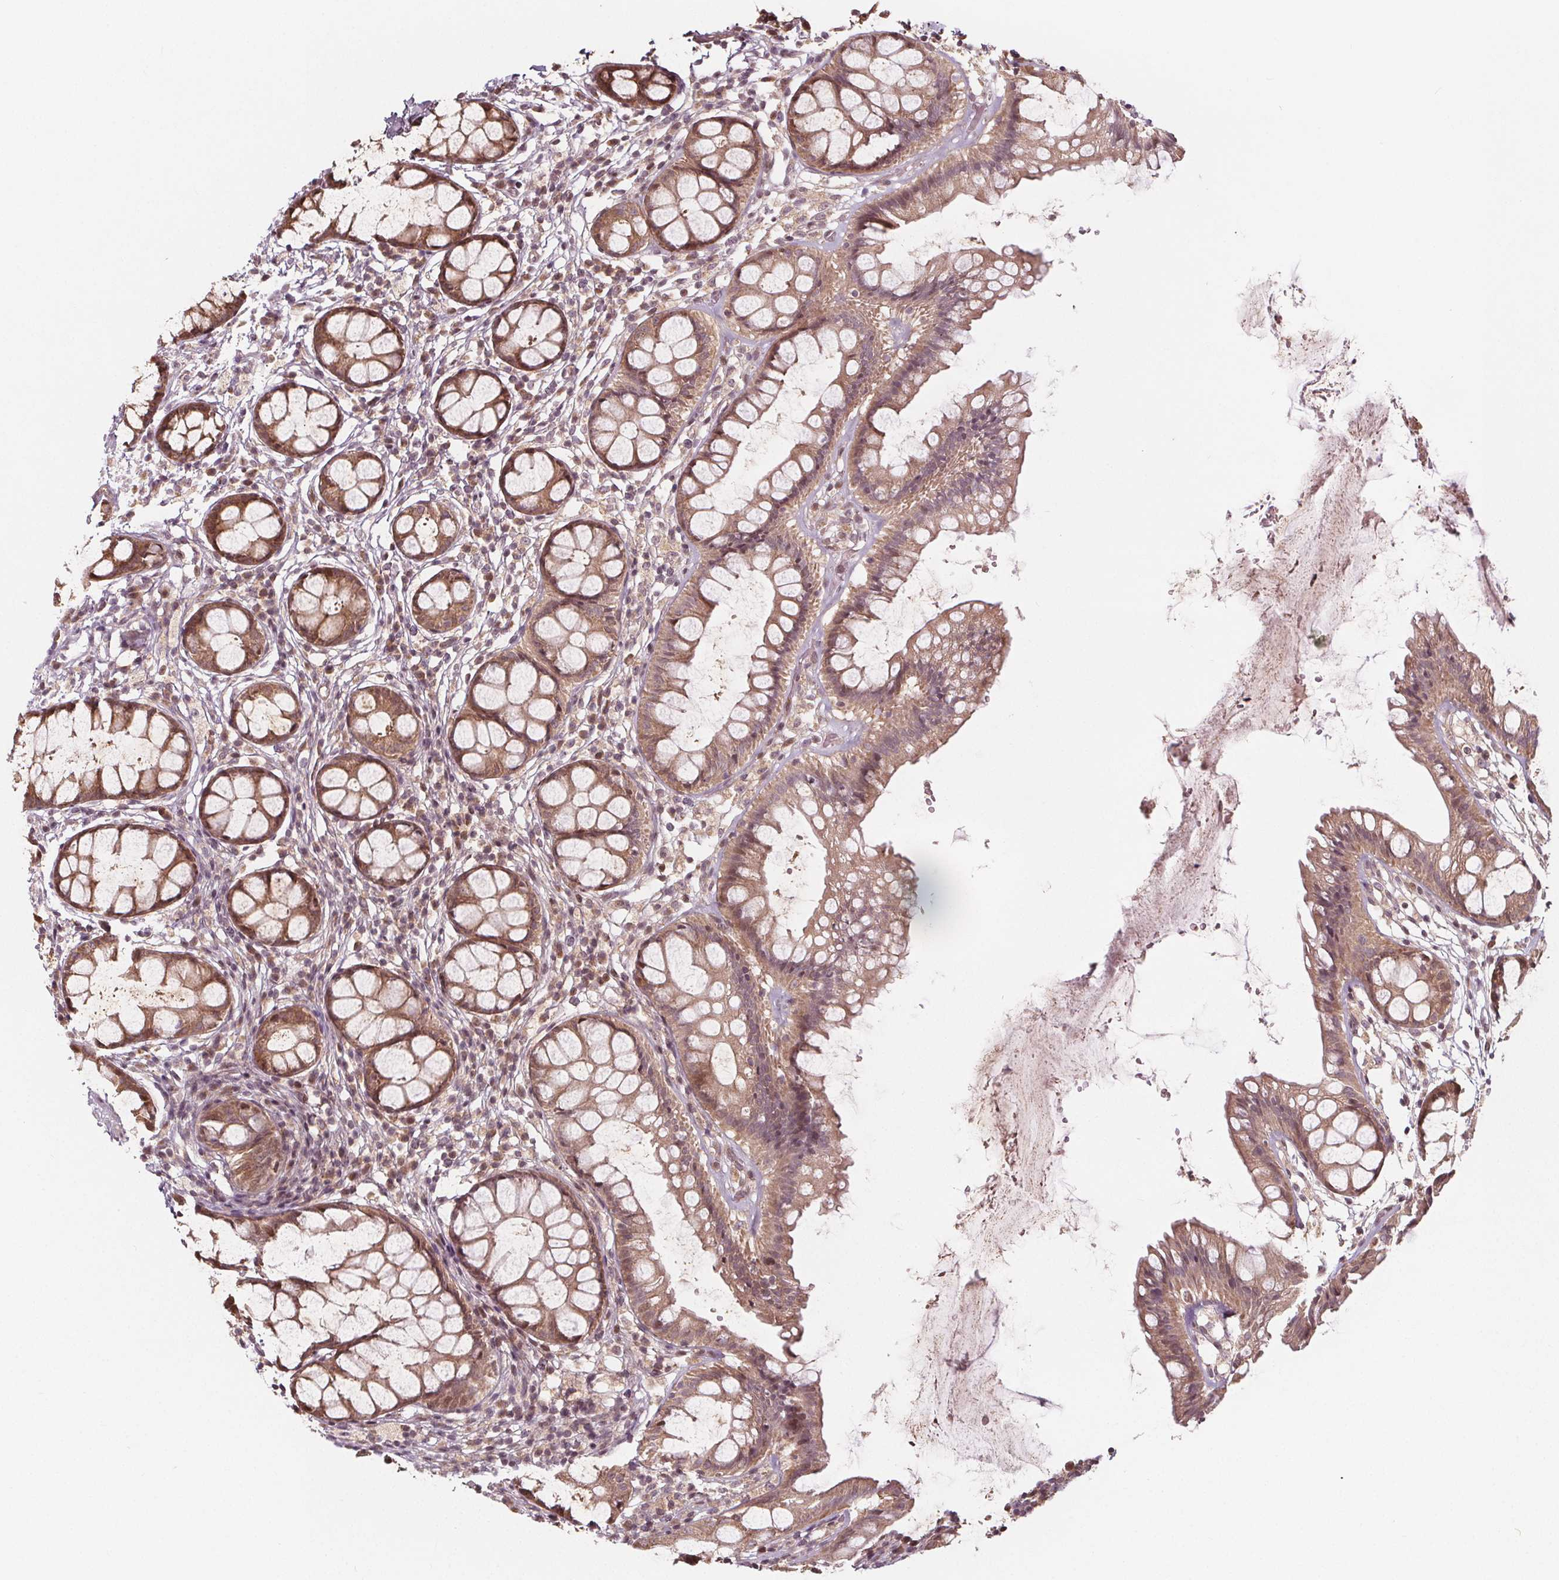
{"staining": {"intensity": "moderate", "quantity": ">75%", "location": "cytoplasmic/membranous"}, "tissue": "rectum", "cell_type": "Glandular cells", "image_type": "normal", "snomed": [{"axis": "morphology", "description": "Normal tissue, NOS"}, {"axis": "topography", "description": "Rectum"}], "caption": "Approximately >75% of glandular cells in benign rectum demonstrate moderate cytoplasmic/membranous protein positivity as visualized by brown immunohistochemical staining.", "gene": "AKT1S1", "patient": {"sex": "female", "age": 62}}